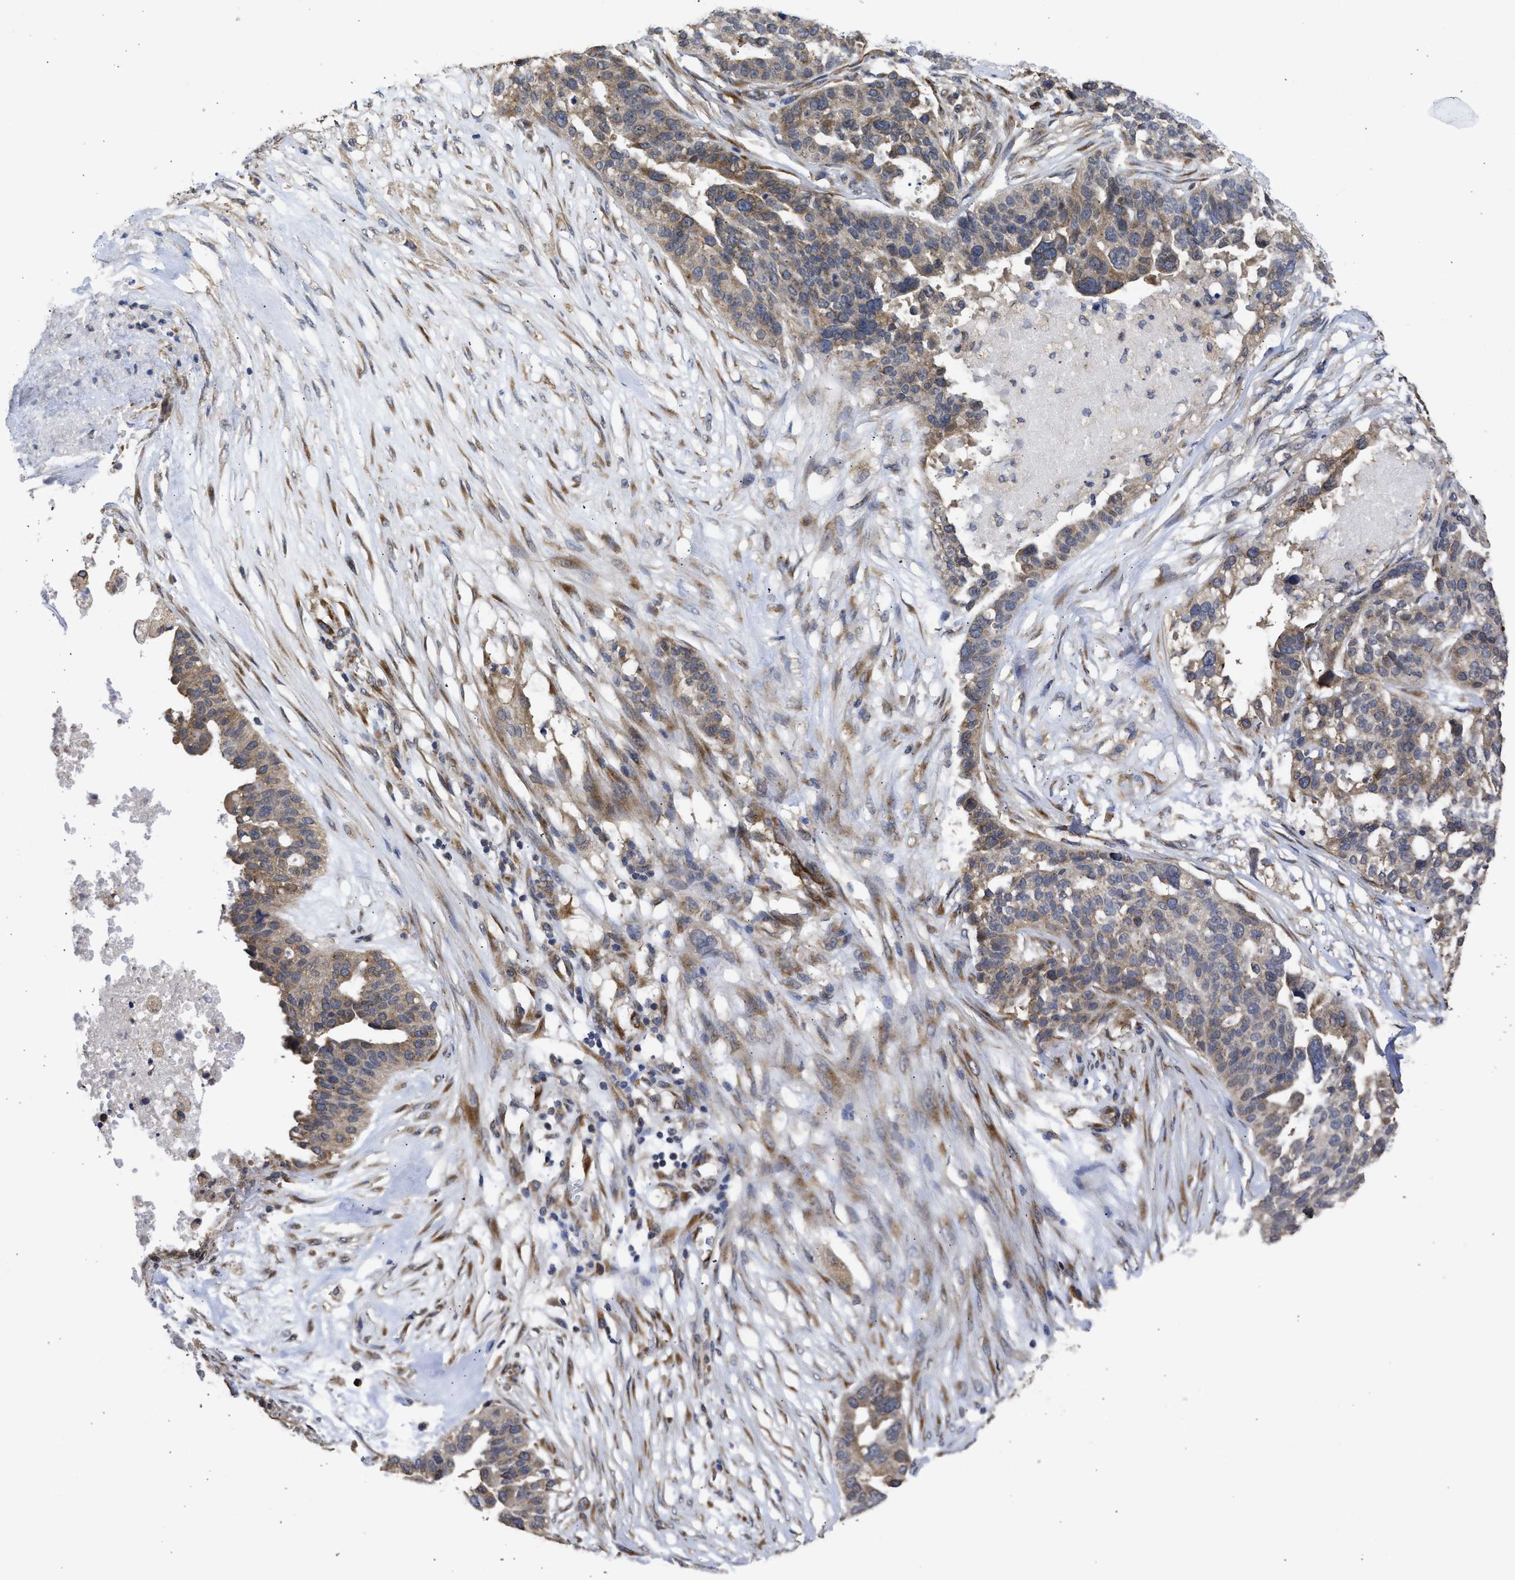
{"staining": {"intensity": "moderate", "quantity": "<25%", "location": "cytoplasmic/membranous"}, "tissue": "ovarian cancer", "cell_type": "Tumor cells", "image_type": "cancer", "snomed": [{"axis": "morphology", "description": "Cystadenocarcinoma, serous, NOS"}, {"axis": "topography", "description": "Ovary"}], "caption": "Ovarian cancer (serous cystadenocarcinoma) stained with immunohistochemistry exhibits moderate cytoplasmic/membranous expression in about <25% of tumor cells.", "gene": "DNAJC1", "patient": {"sex": "female", "age": 59}}